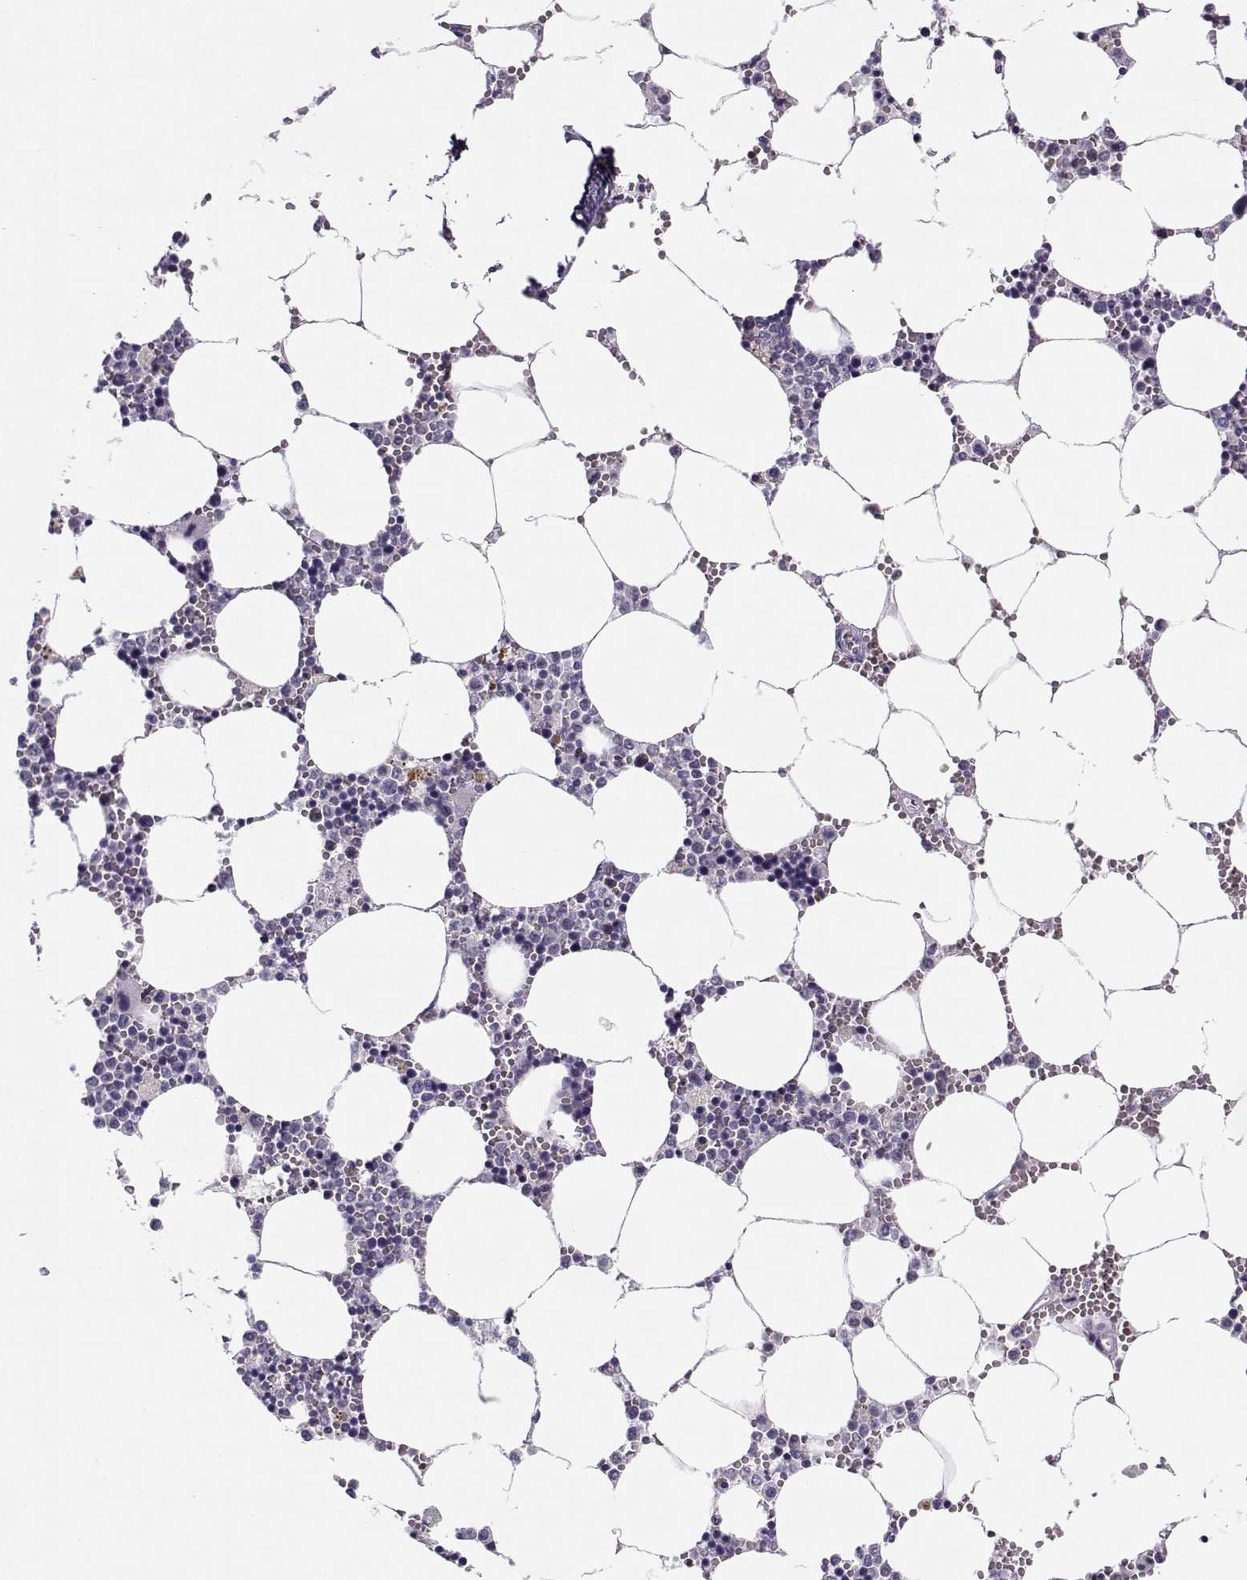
{"staining": {"intensity": "negative", "quantity": "none", "location": "none"}, "tissue": "bone marrow", "cell_type": "Hematopoietic cells", "image_type": "normal", "snomed": [{"axis": "morphology", "description": "Normal tissue, NOS"}, {"axis": "topography", "description": "Bone marrow"}], "caption": "The photomicrograph reveals no staining of hematopoietic cells in benign bone marrow.", "gene": "CFAP77", "patient": {"sex": "female", "age": 64}}